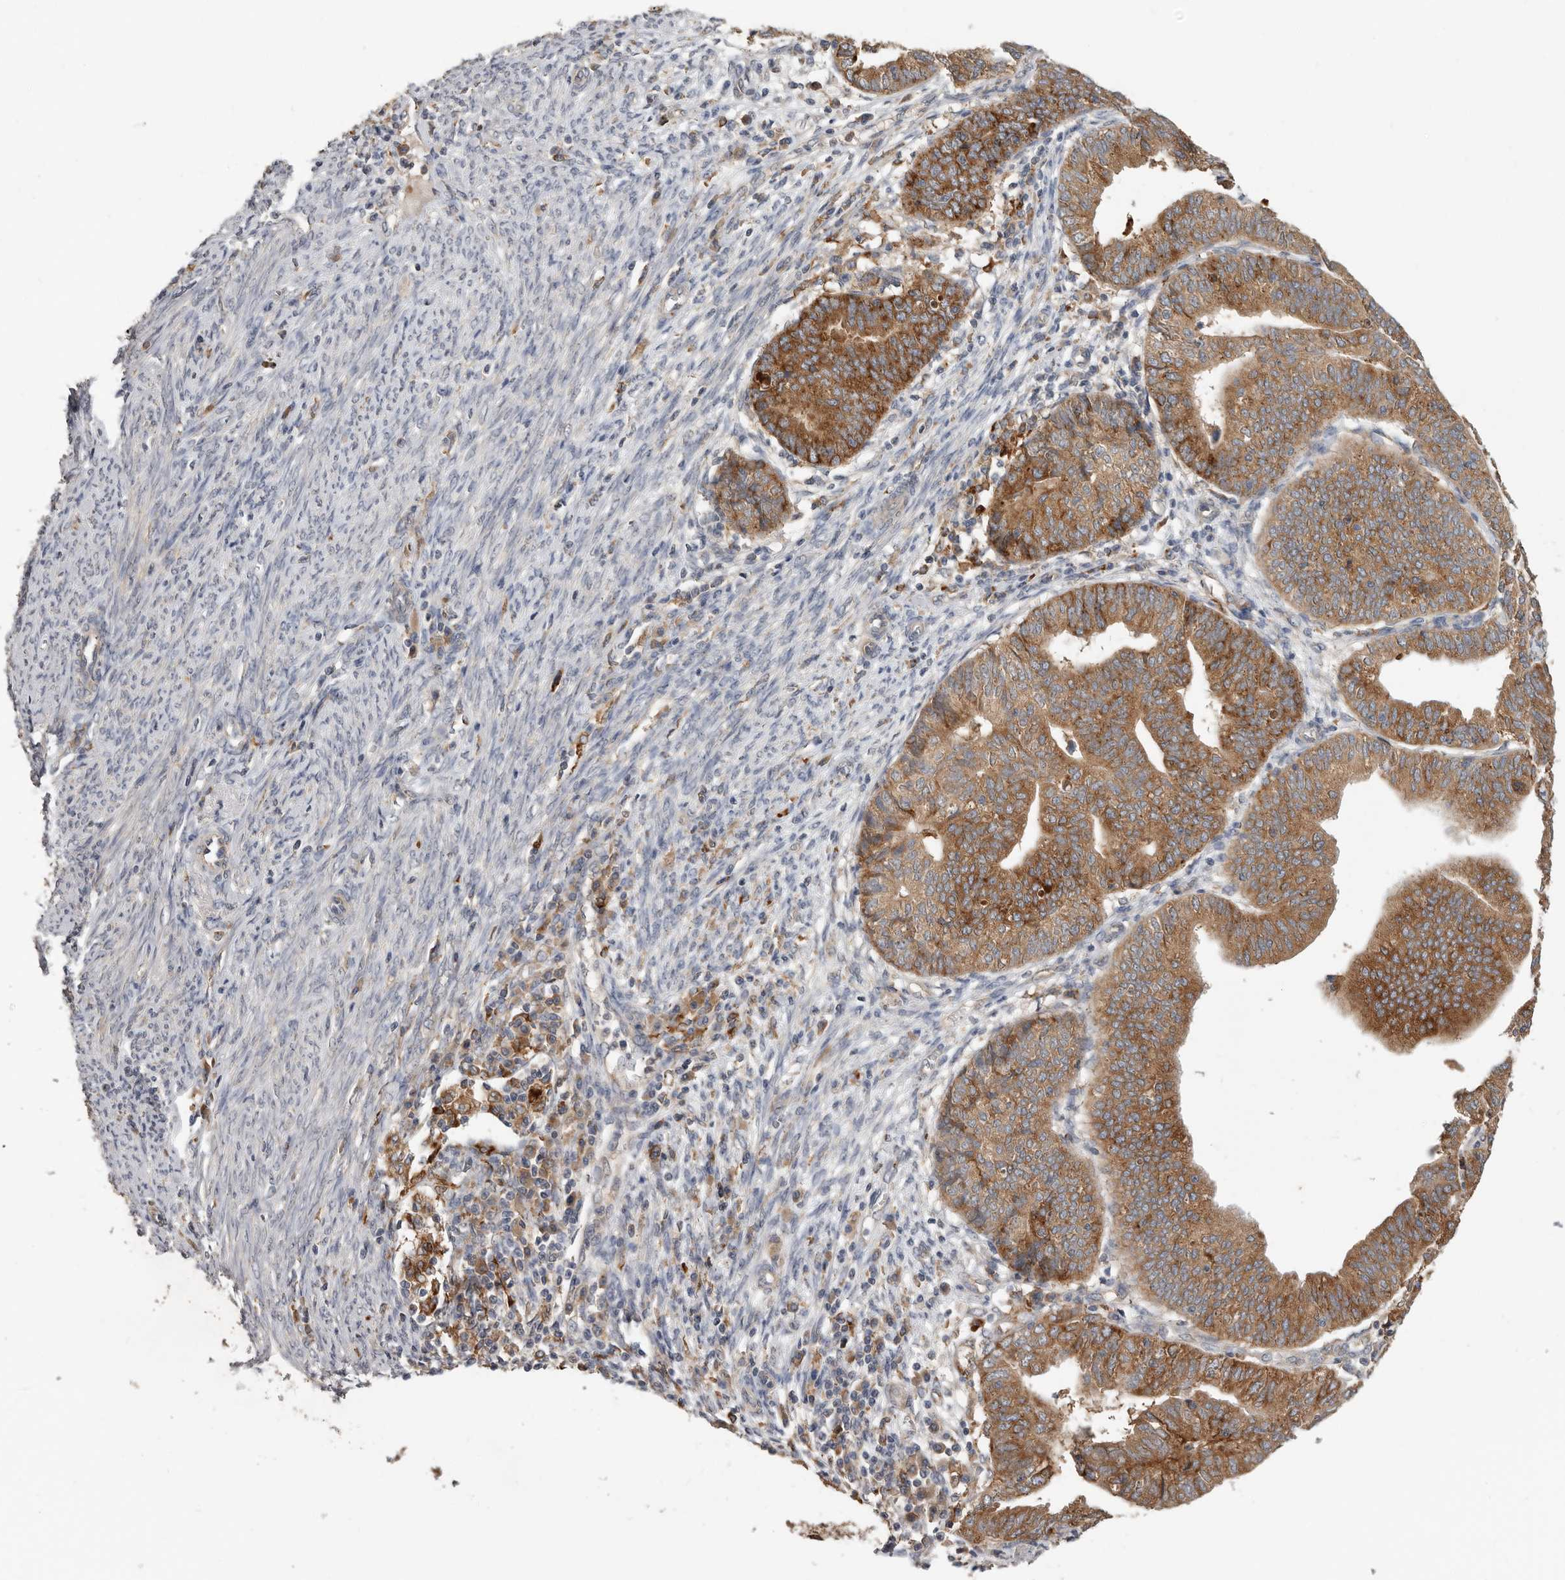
{"staining": {"intensity": "strong", "quantity": ">75%", "location": "cytoplasmic/membranous"}, "tissue": "endometrial cancer", "cell_type": "Tumor cells", "image_type": "cancer", "snomed": [{"axis": "morphology", "description": "Adenocarcinoma, NOS"}, {"axis": "topography", "description": "Uterus"}], "caption": "This is an image of IHC staining of endometrial cancer (adenocarcinoma), which shows strong expression in the cytoplasmic/membranous of tumor cells.", "gene": "TFRC", "patient": {"sex": "female", "age": 77}}